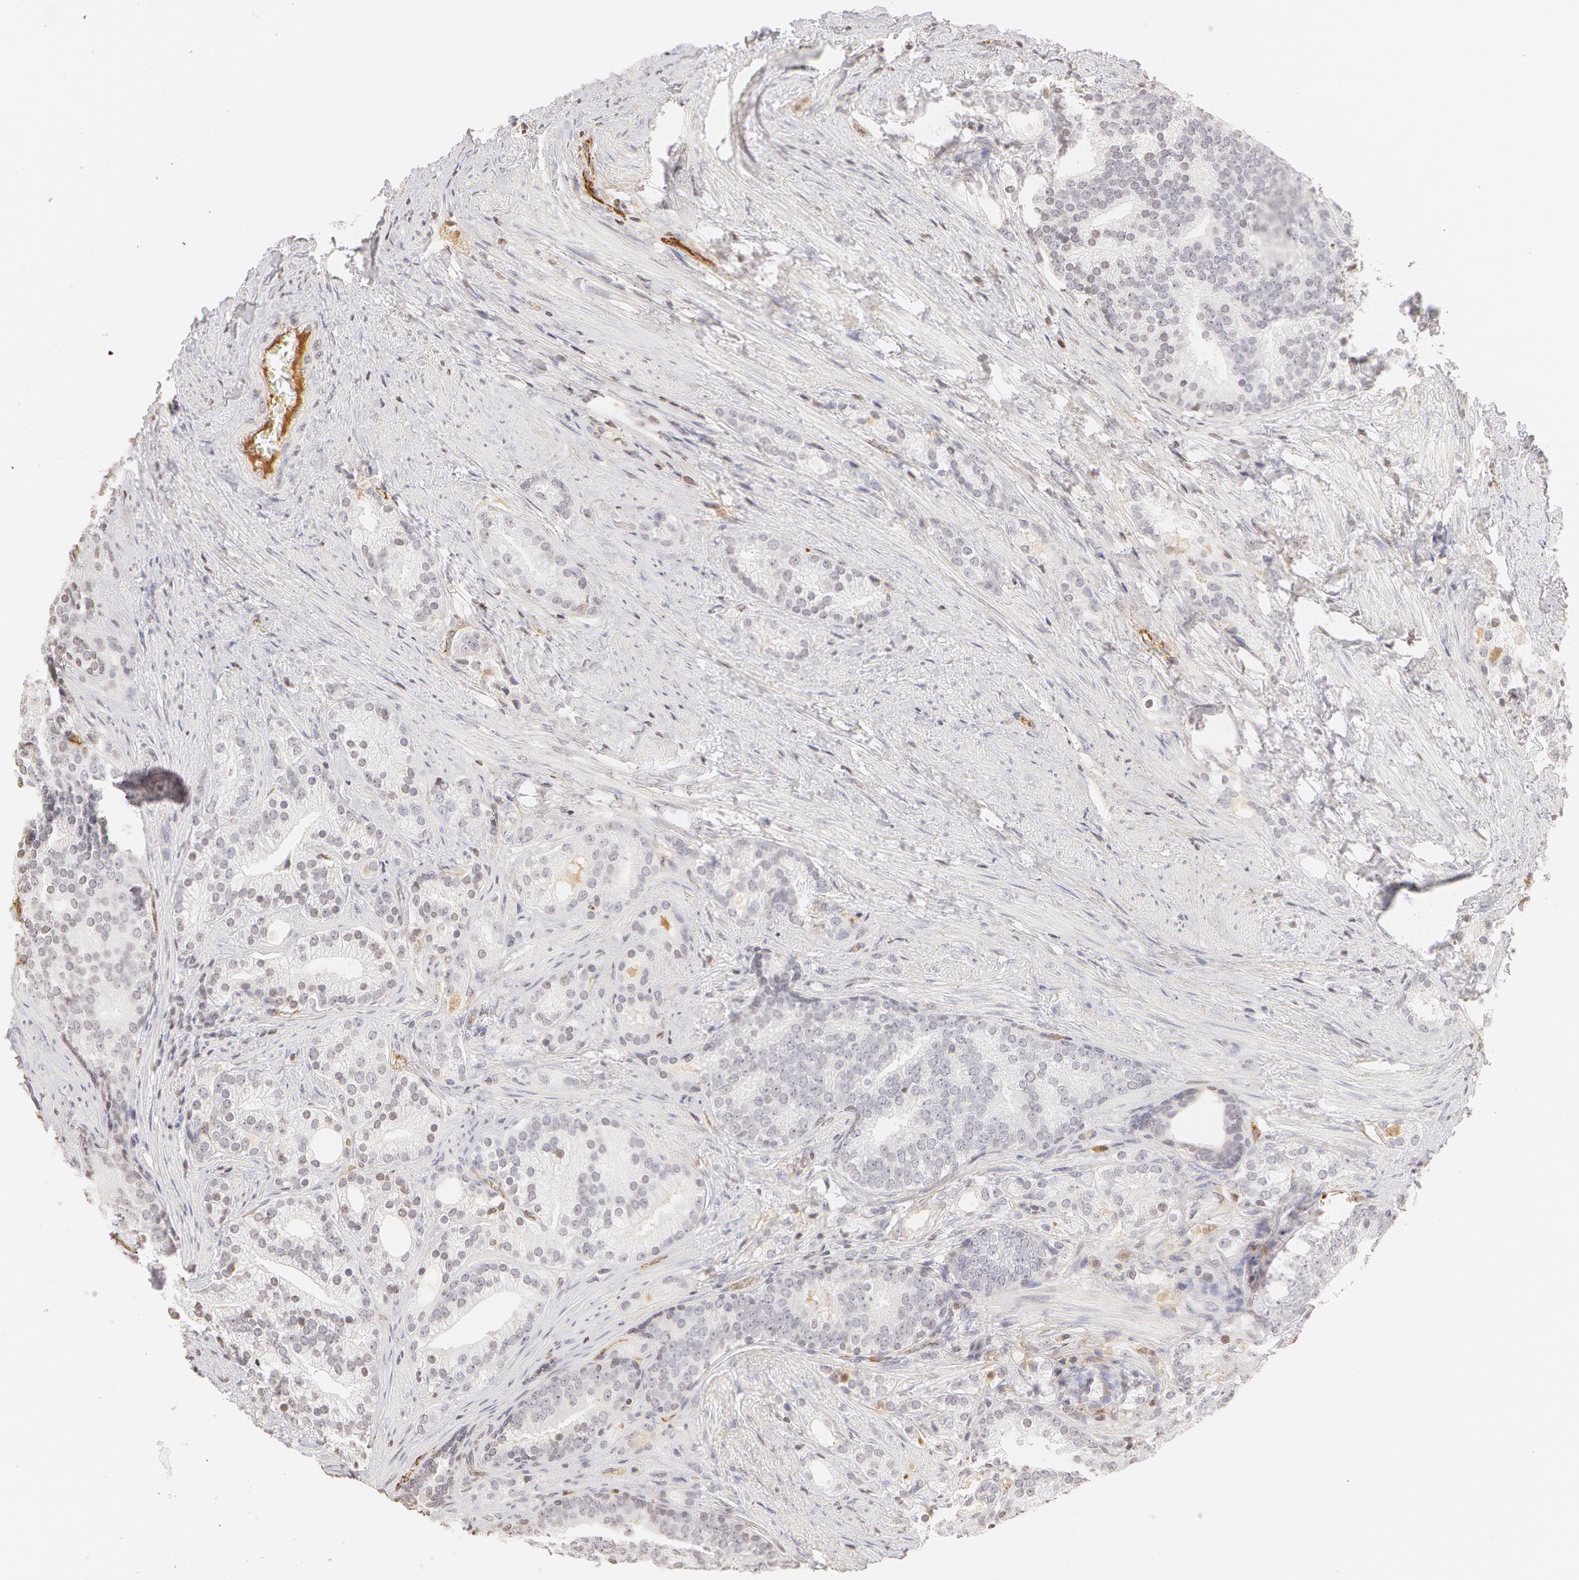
{"staining": {"intensity": "negative", "quantity": "none", "location": "none"}, "tissue": "prostate cancer", "cell_type": "Tumor cells", "image_type": "cancer", "snomed": [{"axis": "morphology", "description": "Adenocarcinoma, Low grade"}, {"axis": "topography", "description": "Prostate"}], "caption": "There is no significant expression in tumor cells of prostate cancer.", "gene": "VWF", "patient": {"sex": "male", "age": 71}}